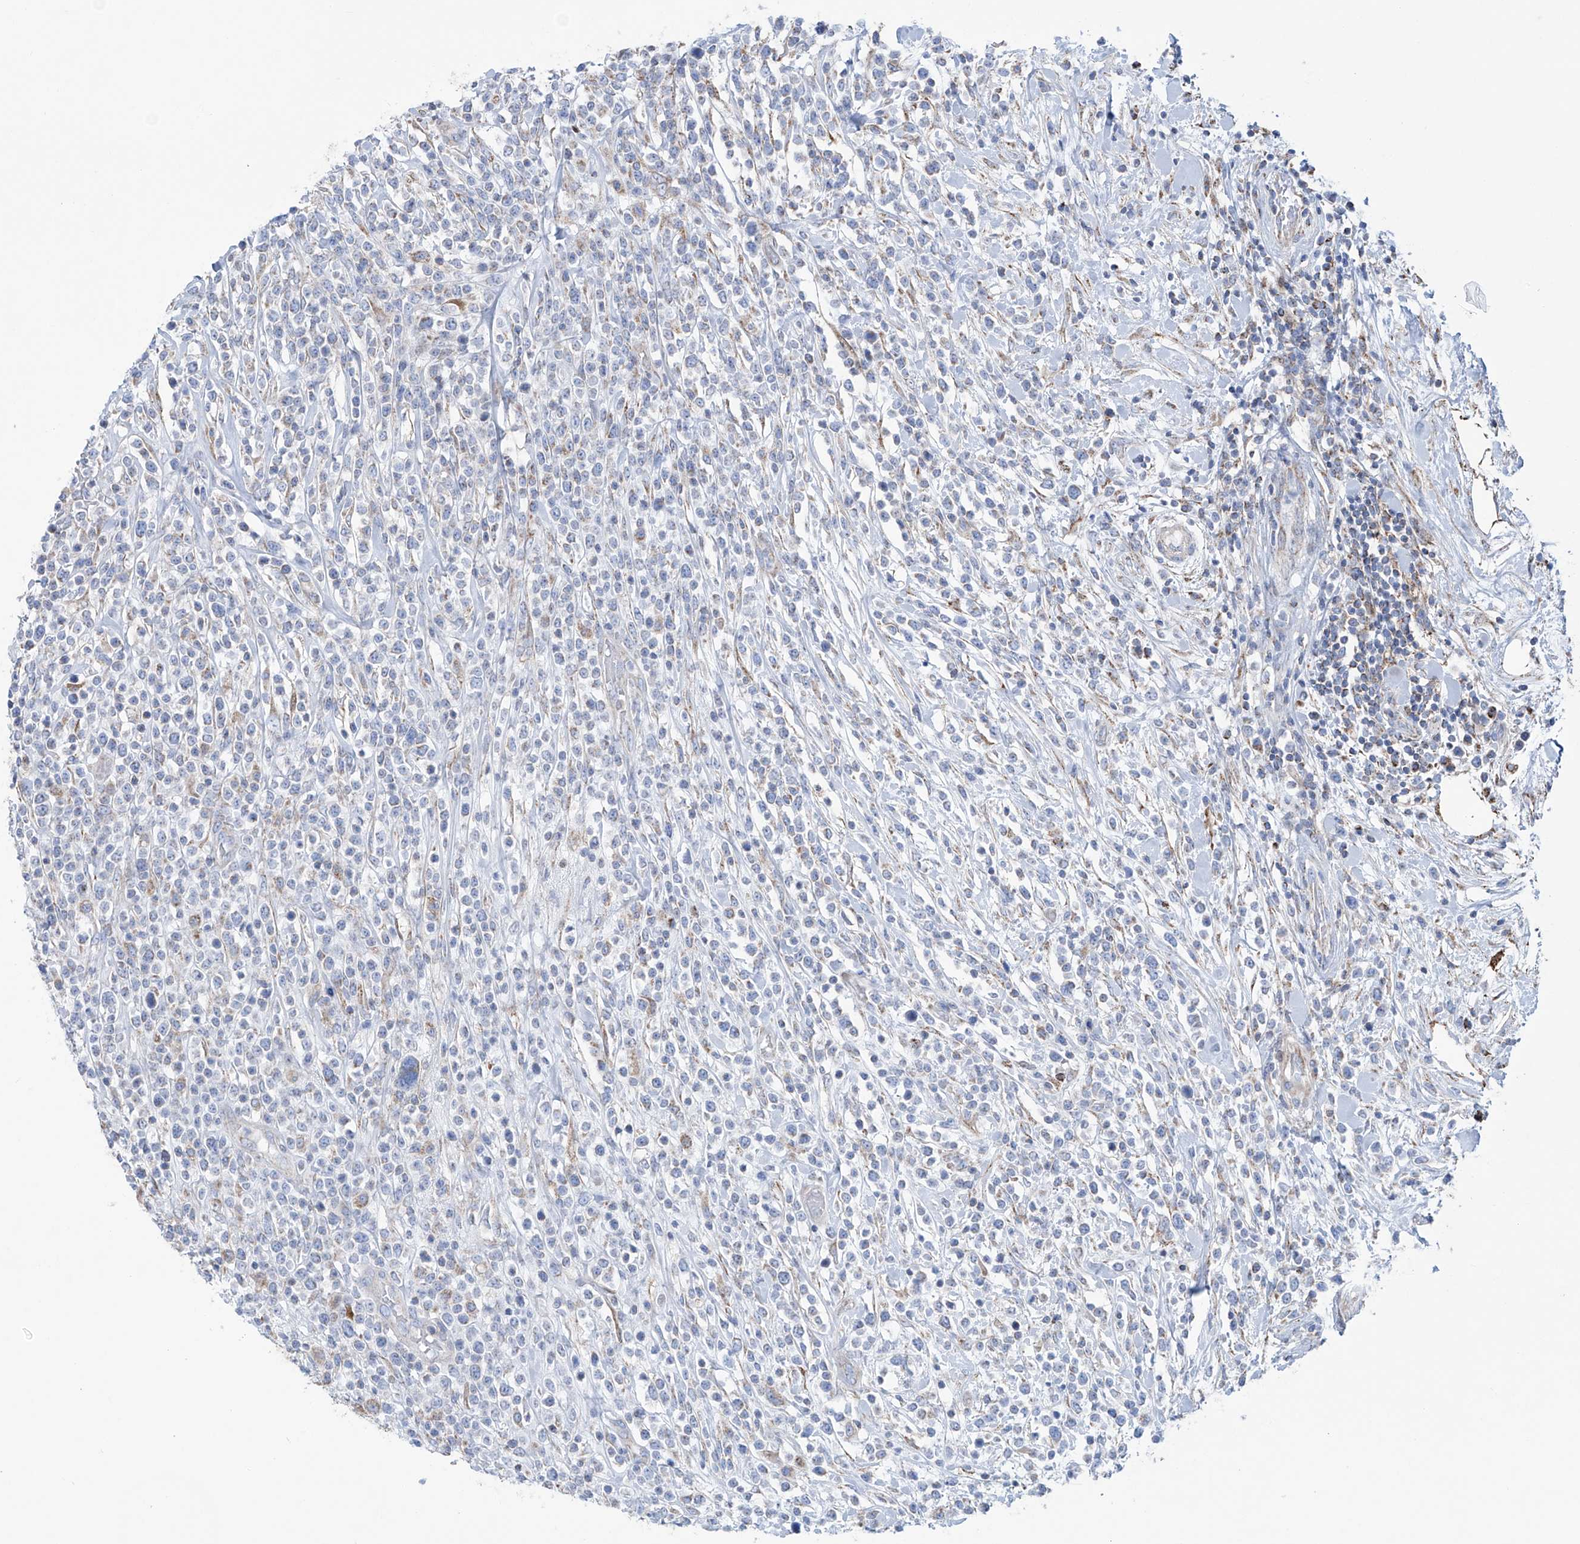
{"staining": {"intensity": "weak", "quantity": "<25%", "location": "cytoplasmic/membranous"}, "tissue": "lymphoma", "cell_type": "Tumor cells", "image_type": "cancer", "snomed": [{"axis": "morphology", "description": "Malignant lymphoma, non-Hodgkin's type, High grade"}, {"axis": "topography", "description": "Colon"}], "caption": "Tumor cells show no significant expression in lymphoma.", "gene": "ALDH6A1", "patient": {"sex": "female", "age": 53}}